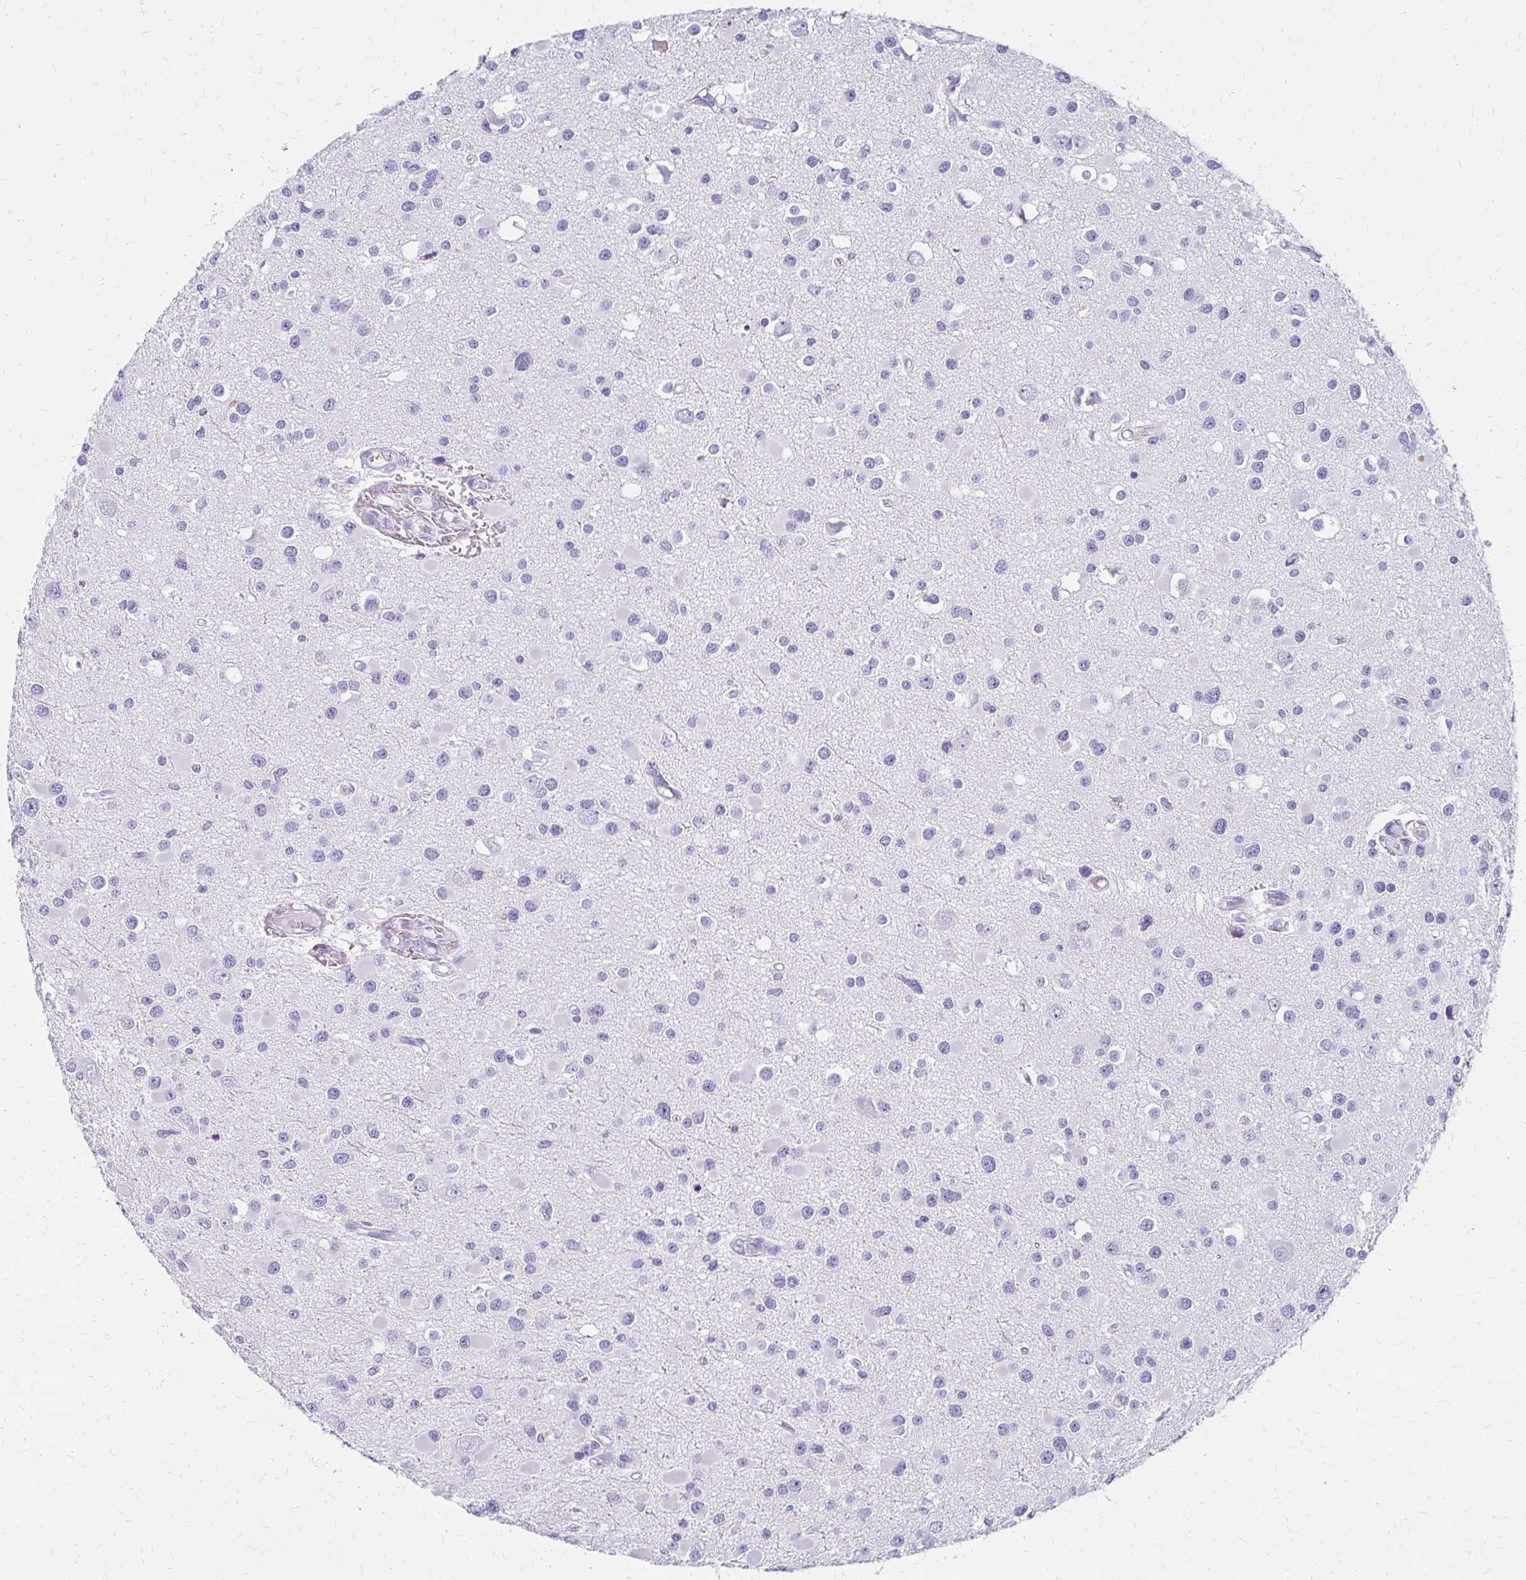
{"staining": {"intensity": "negative", "quantity": "none", "location": "none"}, "tissue": "glioma", "cell_type": "Tumor cells", "image_type": "cancer", "snomed": [{"axis": "morphology", "description": "Glioma, malignant, High grade"}, {"axis": "topography", "description": "Brain"}], "caption": "High power microscopy image of an IHC micrograph of glioma, revealing no significant expression in tumor cells.", "gene": "IVL", "patient": {"sex": "male", "age": 54}}